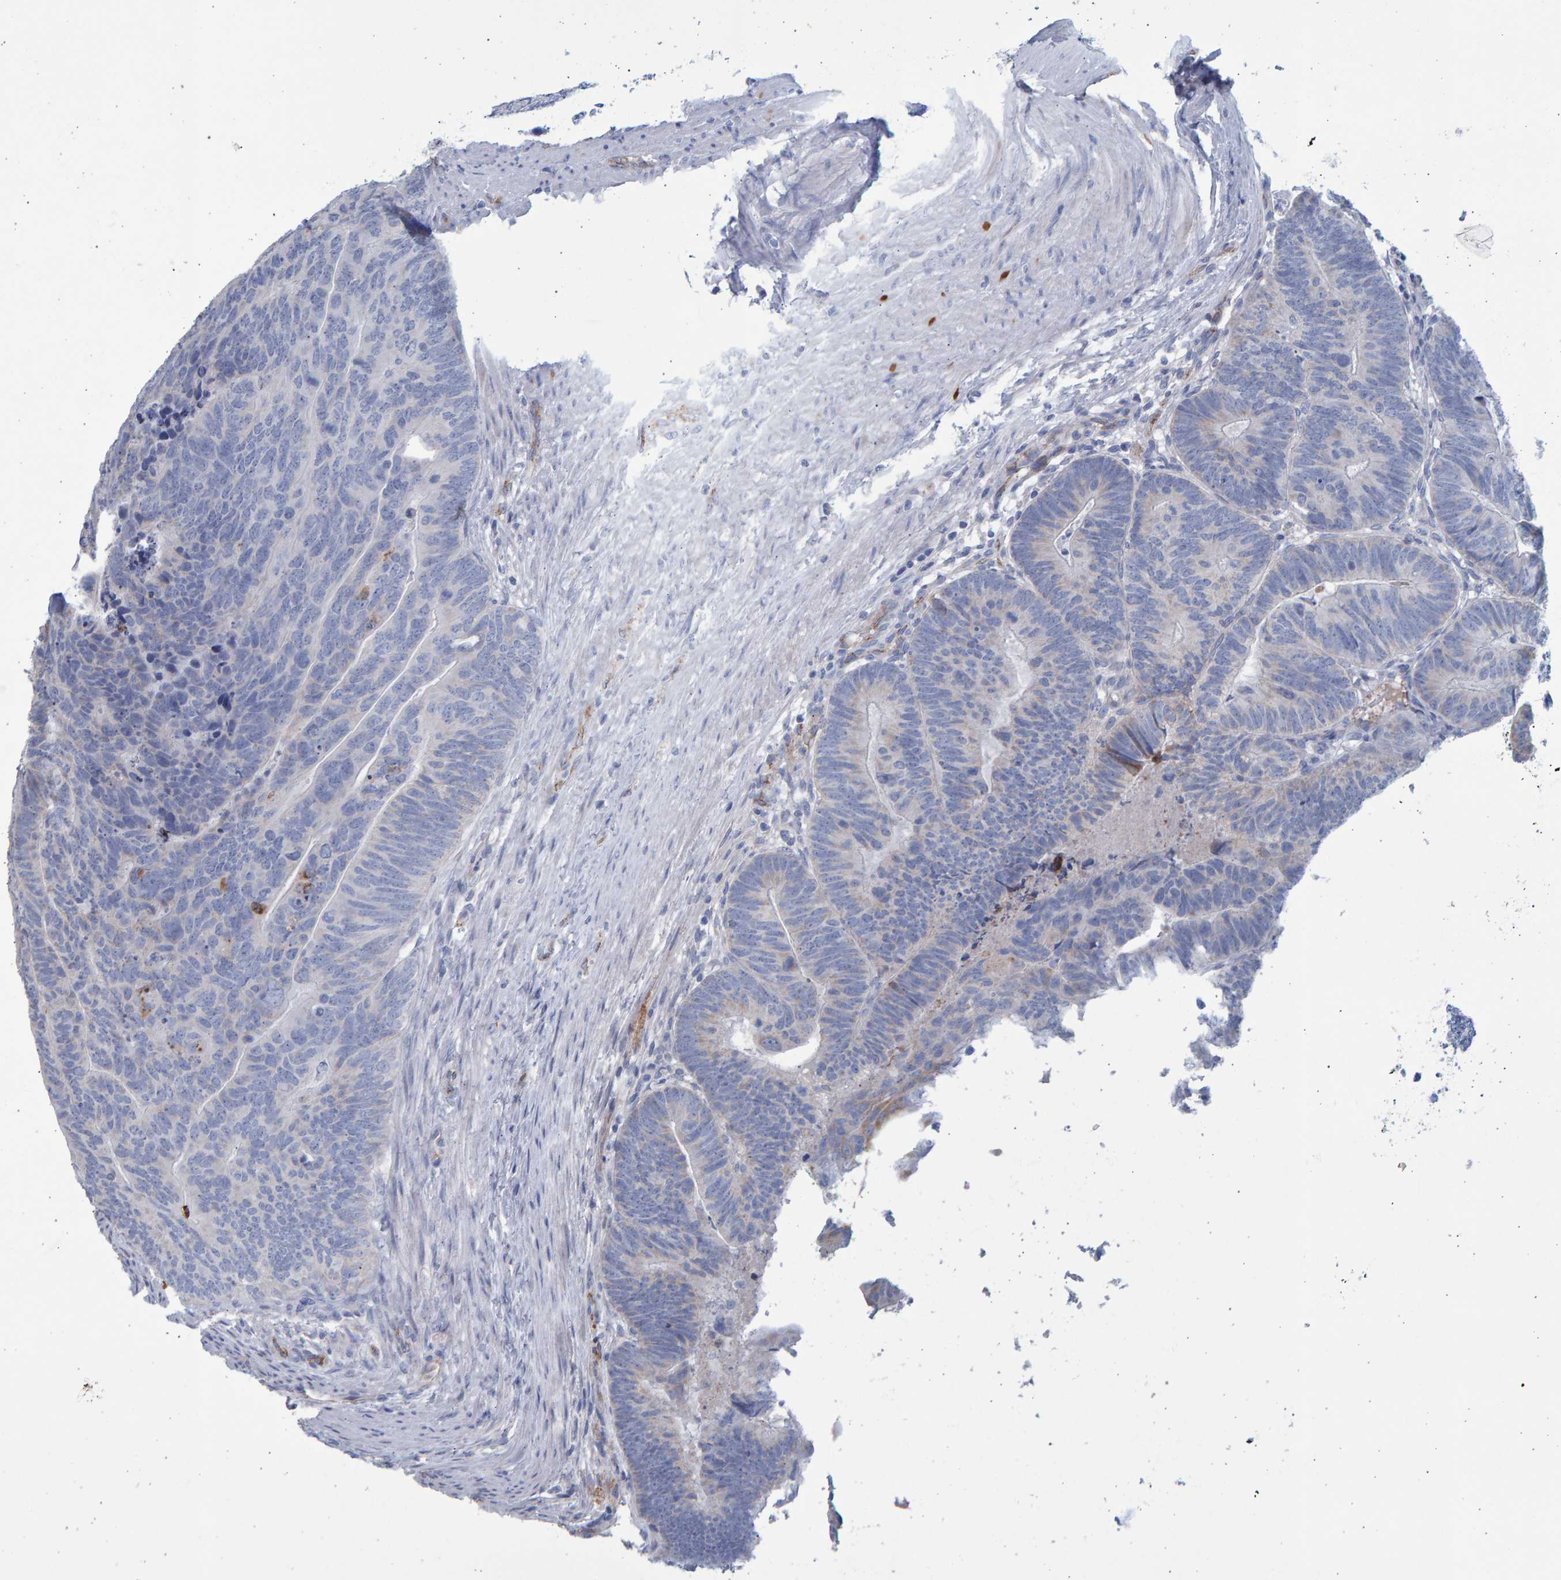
{"staining": {"intensity": "negative", "quantity": "none", "location": "none"}, "tissue": "colorectal cancer", "cell_type": "Tumor cells", "image_type": "cancer", "snomed": [{"axis": "morphology", "description": "Adenocarcinoma, NOS"}, {"axis": "topography", "description": "Colon"}], "caption": "A micrograph of human colorectal adenocarcinoma is negative for staining in tumor cells.", "gene": "SLC34A3", "patient": {"sex": "female", "age": 67}}